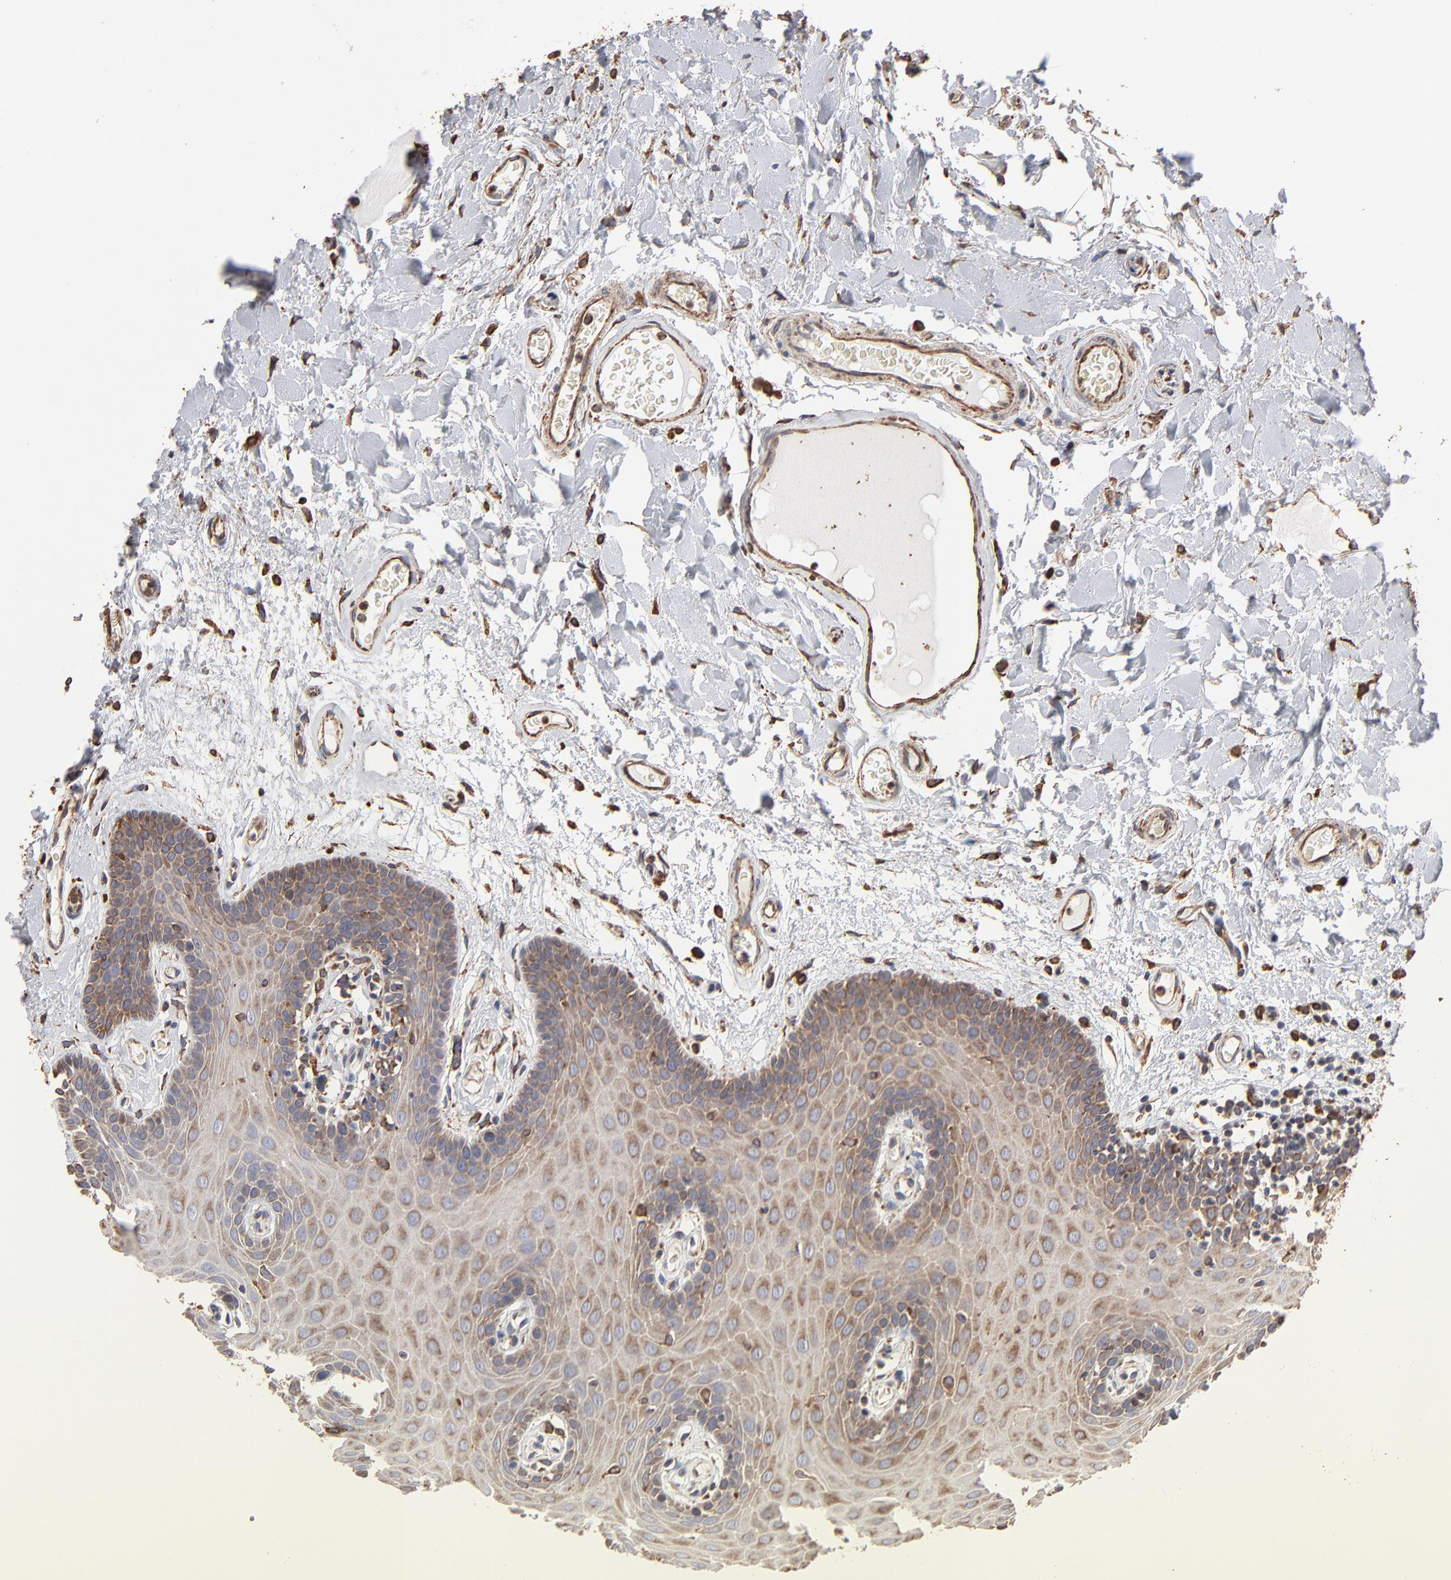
{"staining": {"intensity": "moderate", "quantity": ">75%", "location": "cytoplasmic/membranous"}, "tissue": "oral mucosa", "cell_type": "Squamous epithelial cells", "image_type": "normal", "snomed": [{"axis": "morphology", "description": "Normal tissue, NOS"}, {"axis": "morphology", "description": "Squamous cell carcinoma, NOS"}, {"axis": "topography", "description": "Skeletal muscle"}, {"axis": "topography", "description": "Oral tissue"}, {"axis": "topography", "description": "Head-Neck"}], "caption": "Immunohistochemistry staining of unremarkable oral mucosa, which demonstrates medium levels of moderate cytoplasmic/membranous staining in approximately >75% of squamous epithelial cells indicating moderate cytoplasmic/membranous protein staining. The staining was performed using DAB (brown) for protein detection and nuclei were counterstained in hematoxylin (blue).", "gene": "PDIA3", "patient": {"sex": "male", "age": 71}}